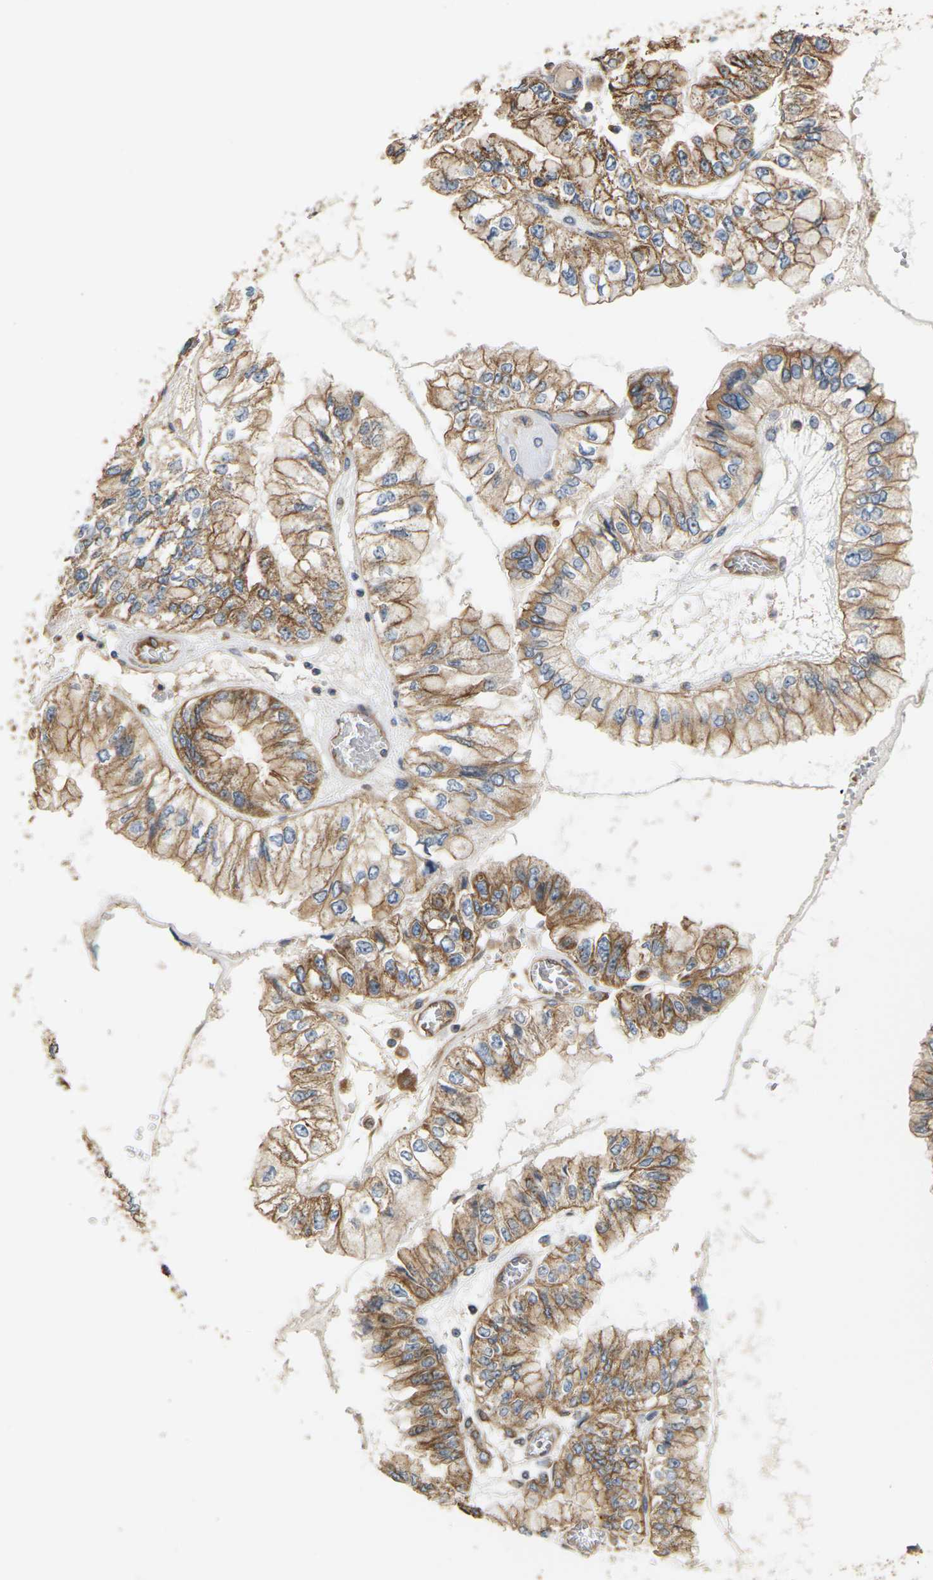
{"staining": {"intensity": "moderate", "quantity": ">75%", "location": "cytoplasmic/membranous"}, "tissue": "liver cancer", "cell_type": "Tumor cells", "image_type": "cancer", "snomed": [{"axis": "morphology", "description": "Cholangiocarcinoma"}, {"axis": "topography", "description": "Liver"}], "caption": "A medium amount of moderate cytoplasmic/membranous expression is present in approximately >75% of tumor cells in liver cancer (cholangiocarcinoma) tissue.", "gene": "PCDHB4", "patient": {"sex": "female", "age": 79}}